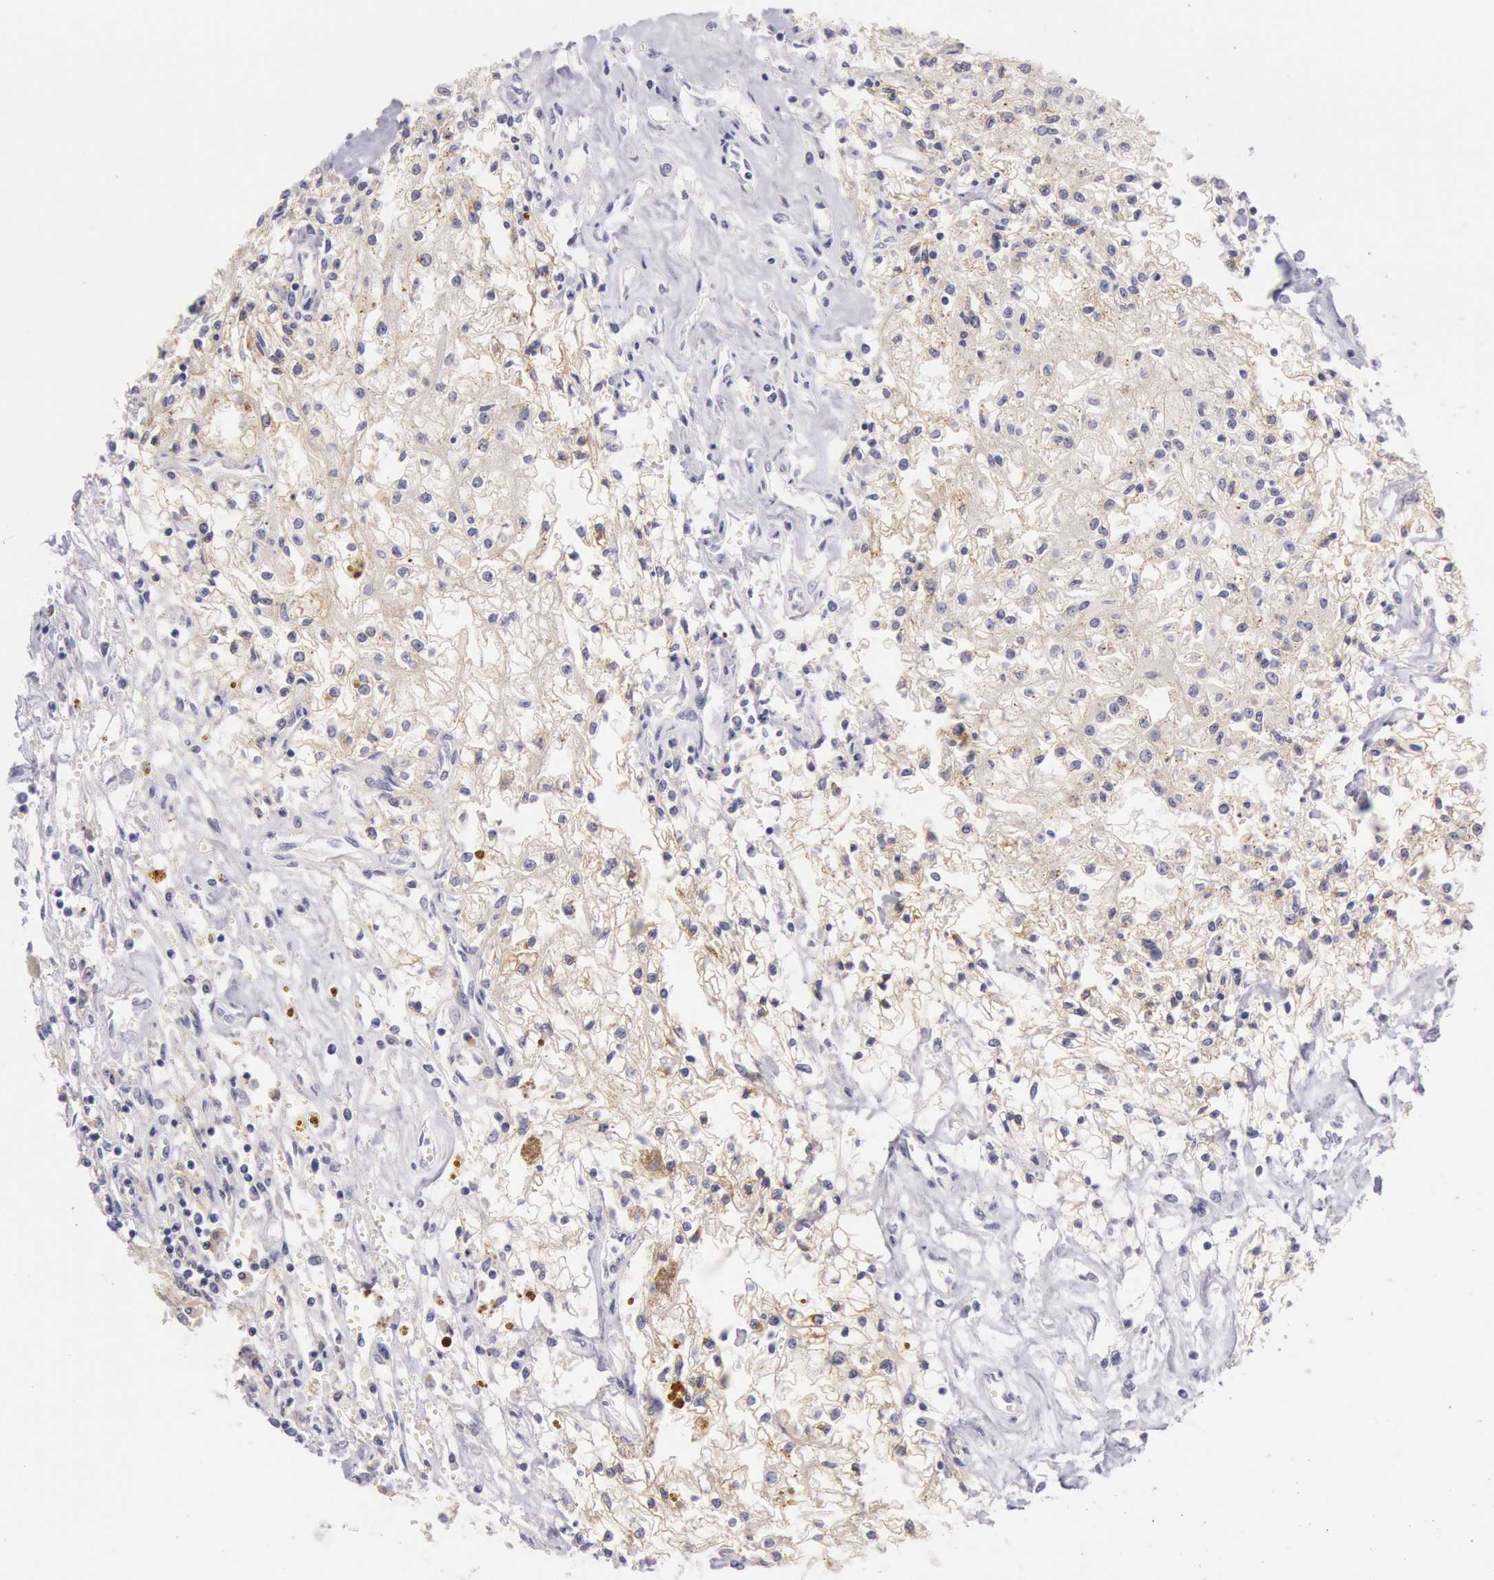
{"staining": {"intensity": "weak", "quantity": "<25%", "location": "cytoplasmic/membranous"}, "tissue": "renal cancer", "cell_type": "Tumor cells", "image_type": "cancer", "snomed": [{"axis": "morphology", "description": "Adenocarcinoma, NOS"}, {"axis": "topography", "description": "Kidney"}], "caption": "Renal cancer (adenocarcinoma) stained for a protein using immunohistochemistry displays no positivity tumor cells.", "gene": "EGFR", "patient": {"sex": "male", "age": 78}}